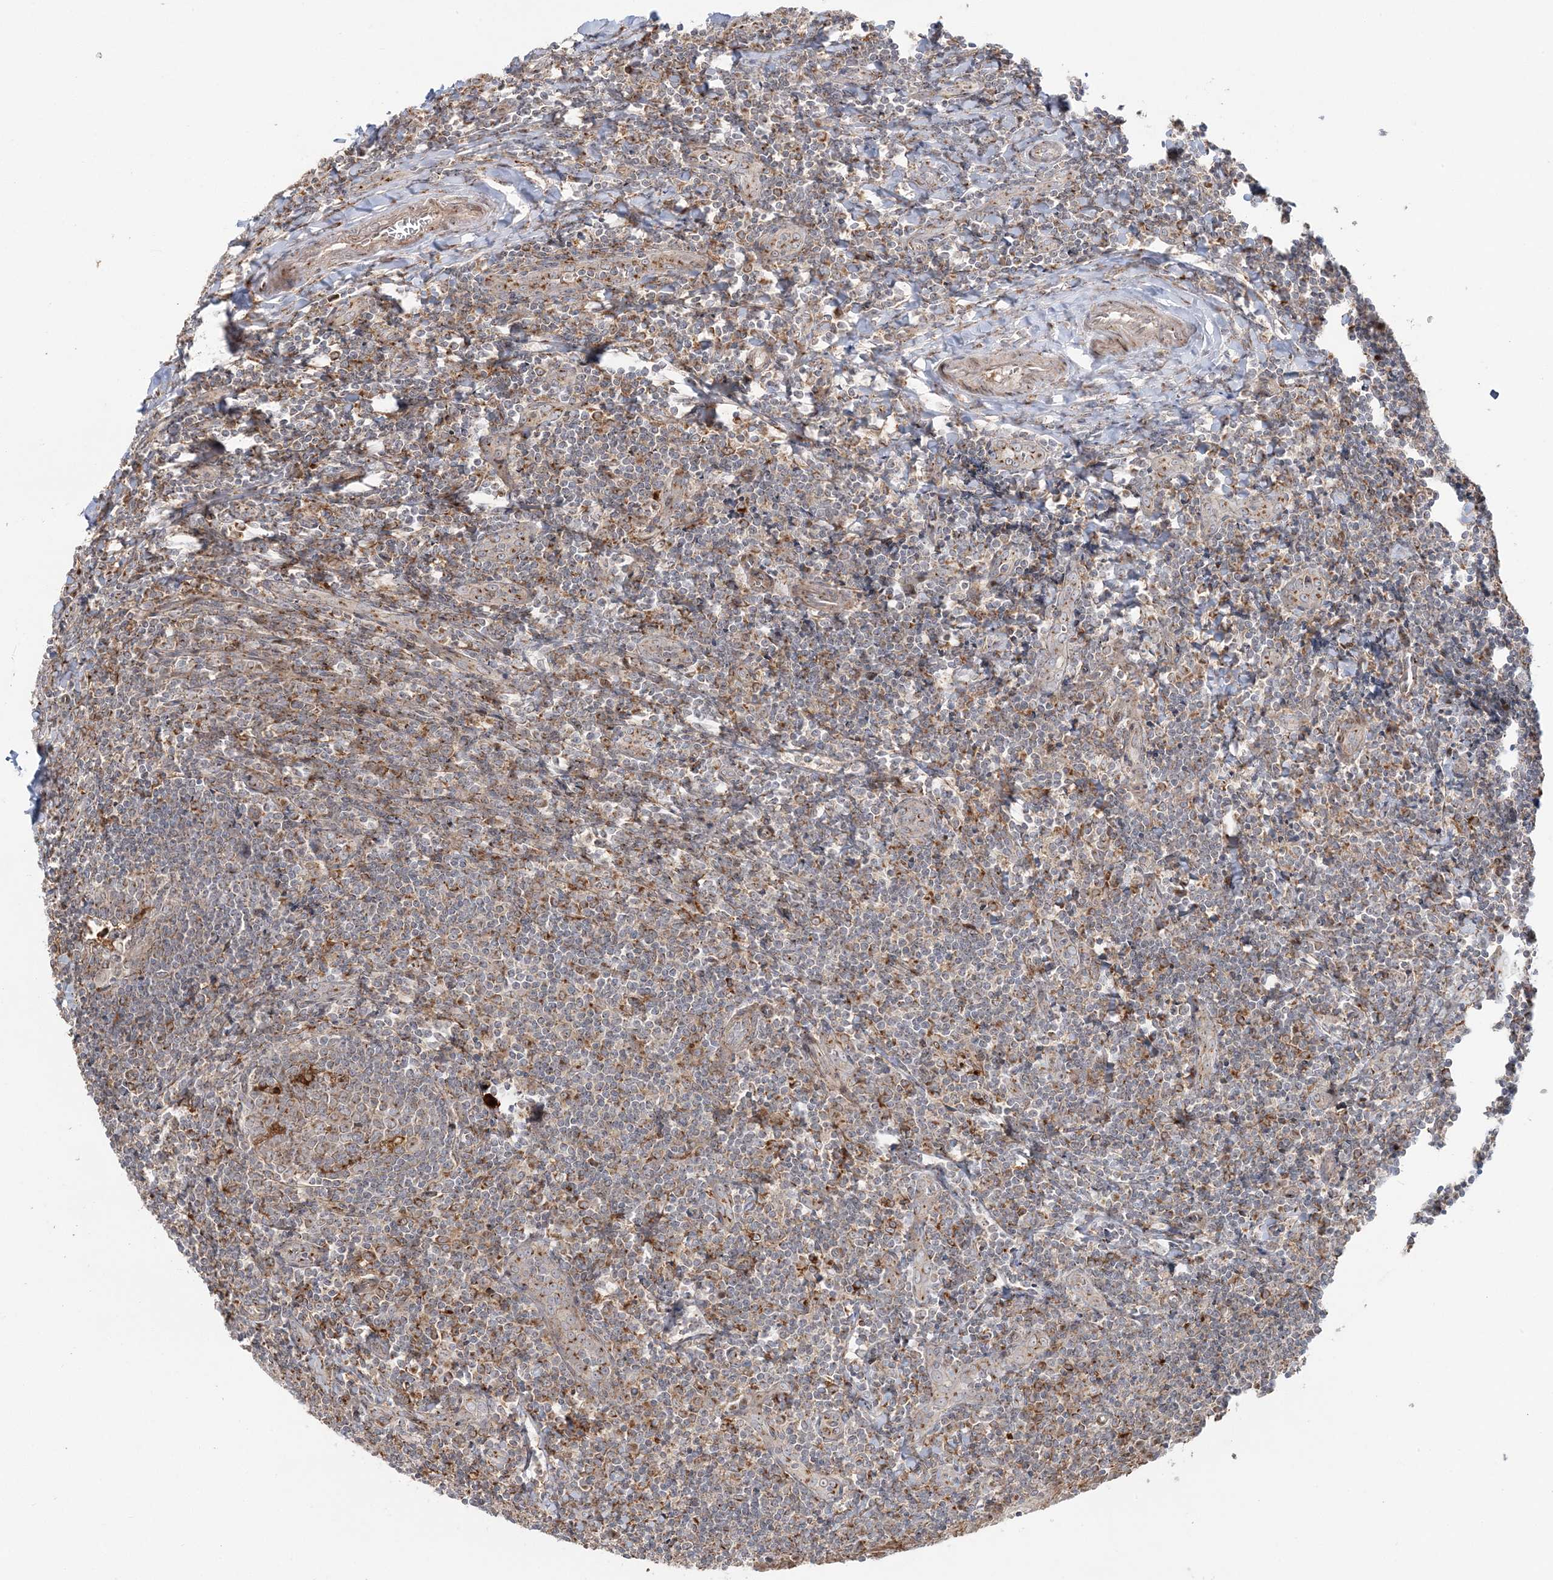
{"staining": {"intensity": "moderate", "quantity": "<25%", "location": "cytoplasmic/membranous"}, "tissue": "tonsil", "cell_type": "Germinal center cells", "image_type": "normal", "snomed": [{"axis": "morphology", "description": "Normal tissue, NOS"}, {"axis": "topography", "description": "Tonsil"}], "caption": "This image demonstrates benign tonsil stained with immunohistochemistry to label a protein in brown. The cytoplasmic/membranous of germinal center cells show moderate positivity for the protein. Nuclei are counter-stained blue.", "gene": "ABCC3", "patient": {"sex": "male", "age": 27}}